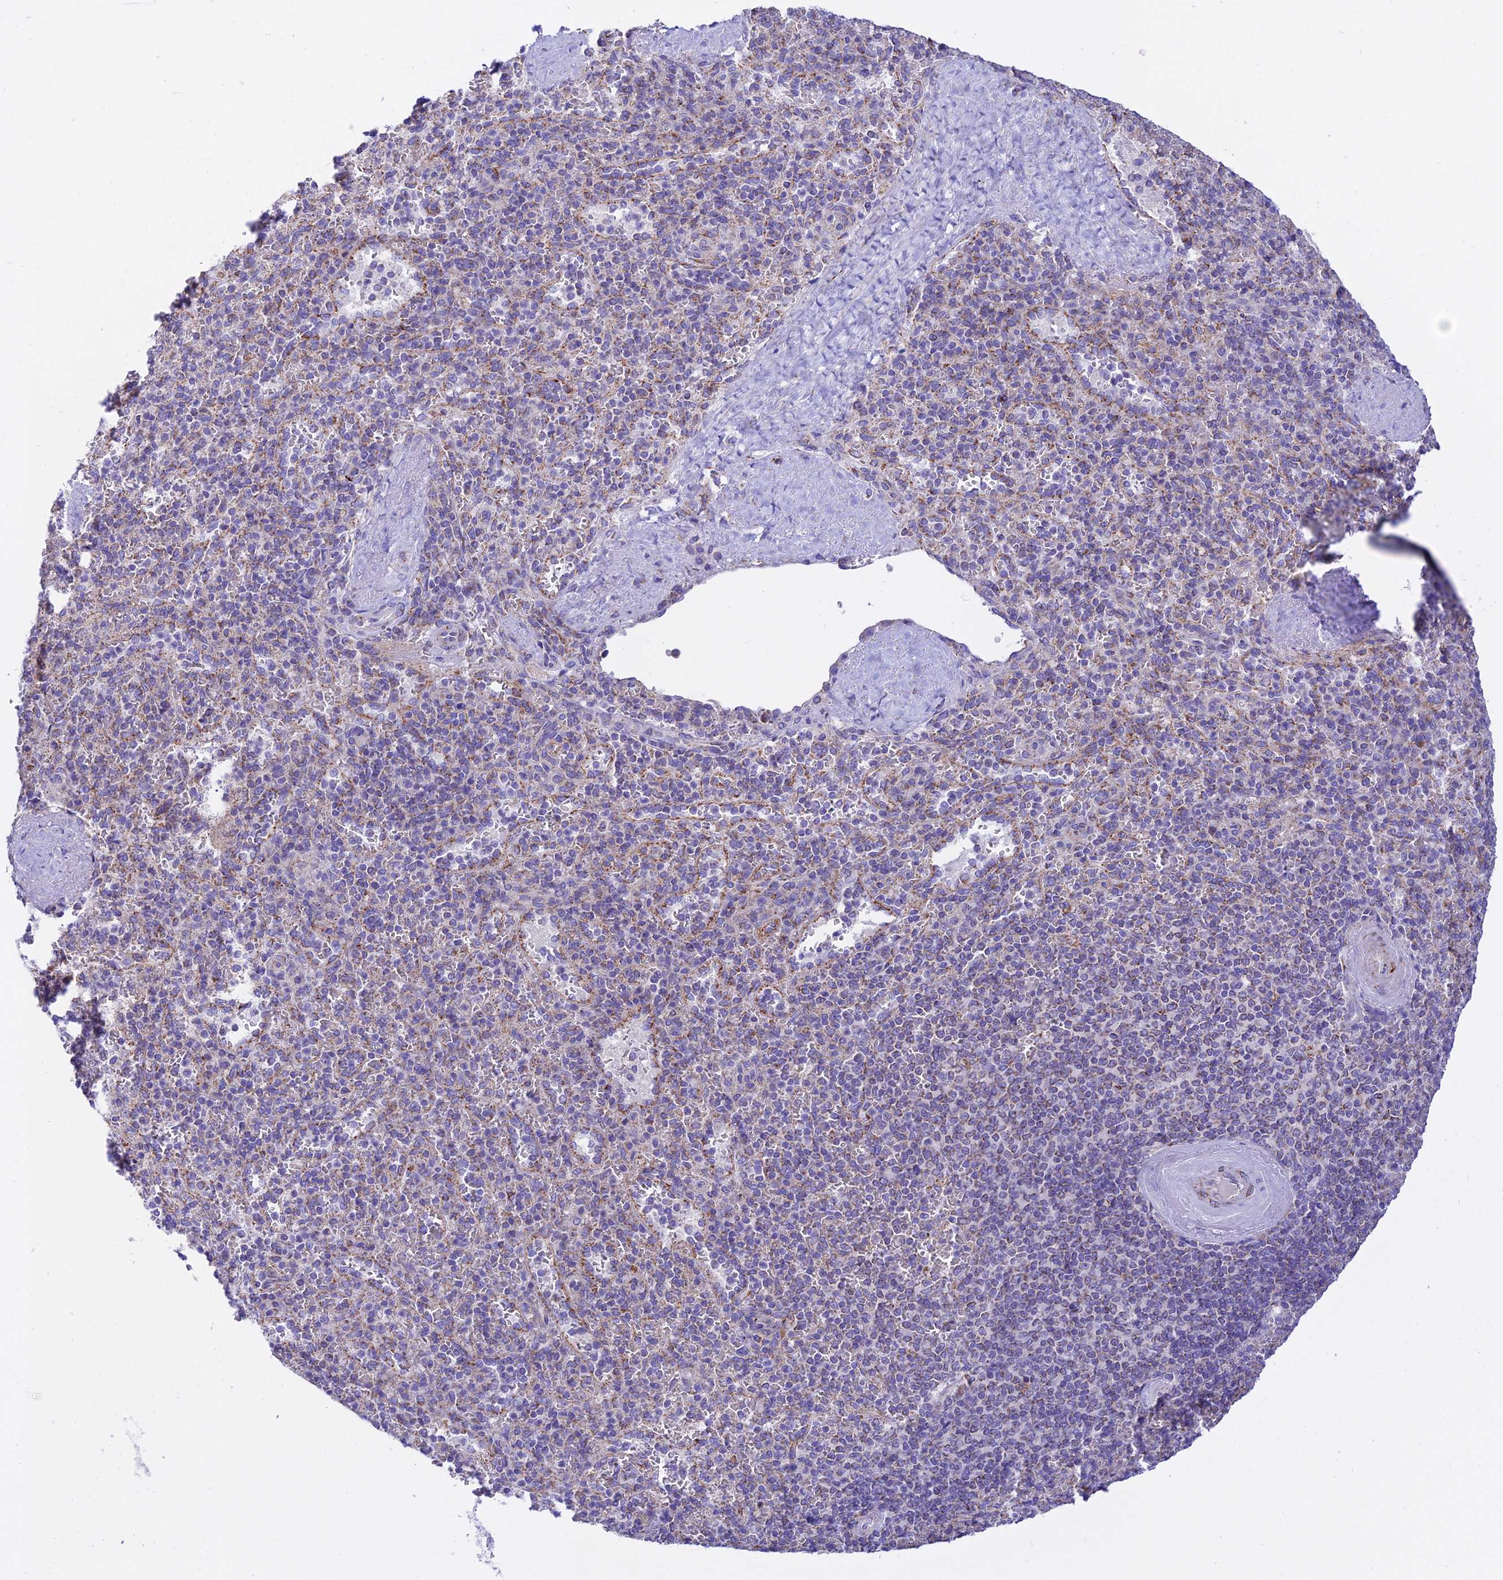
{"staining": {"intensity": "moderate", "quantity": "<25%", "location": "cytoplasmic/membranous"}, "tissue": "spleen", "cell_type": "Cells in red pulp", "image_type": "normal", "snomed": [{"axis": "morphology", "description": "Normal tissue, NOS"}, {"axis": "topography", "description": "Spleen"}], "caption": "Immunohistochemical staining of unremarkable spleen demonstrates moderate cytoplasmic/membranous protein positivity in approximately <25% of cells in red pulp.", "gene": "HSDL2", "patient": {"sex": "male", "age": 82}}